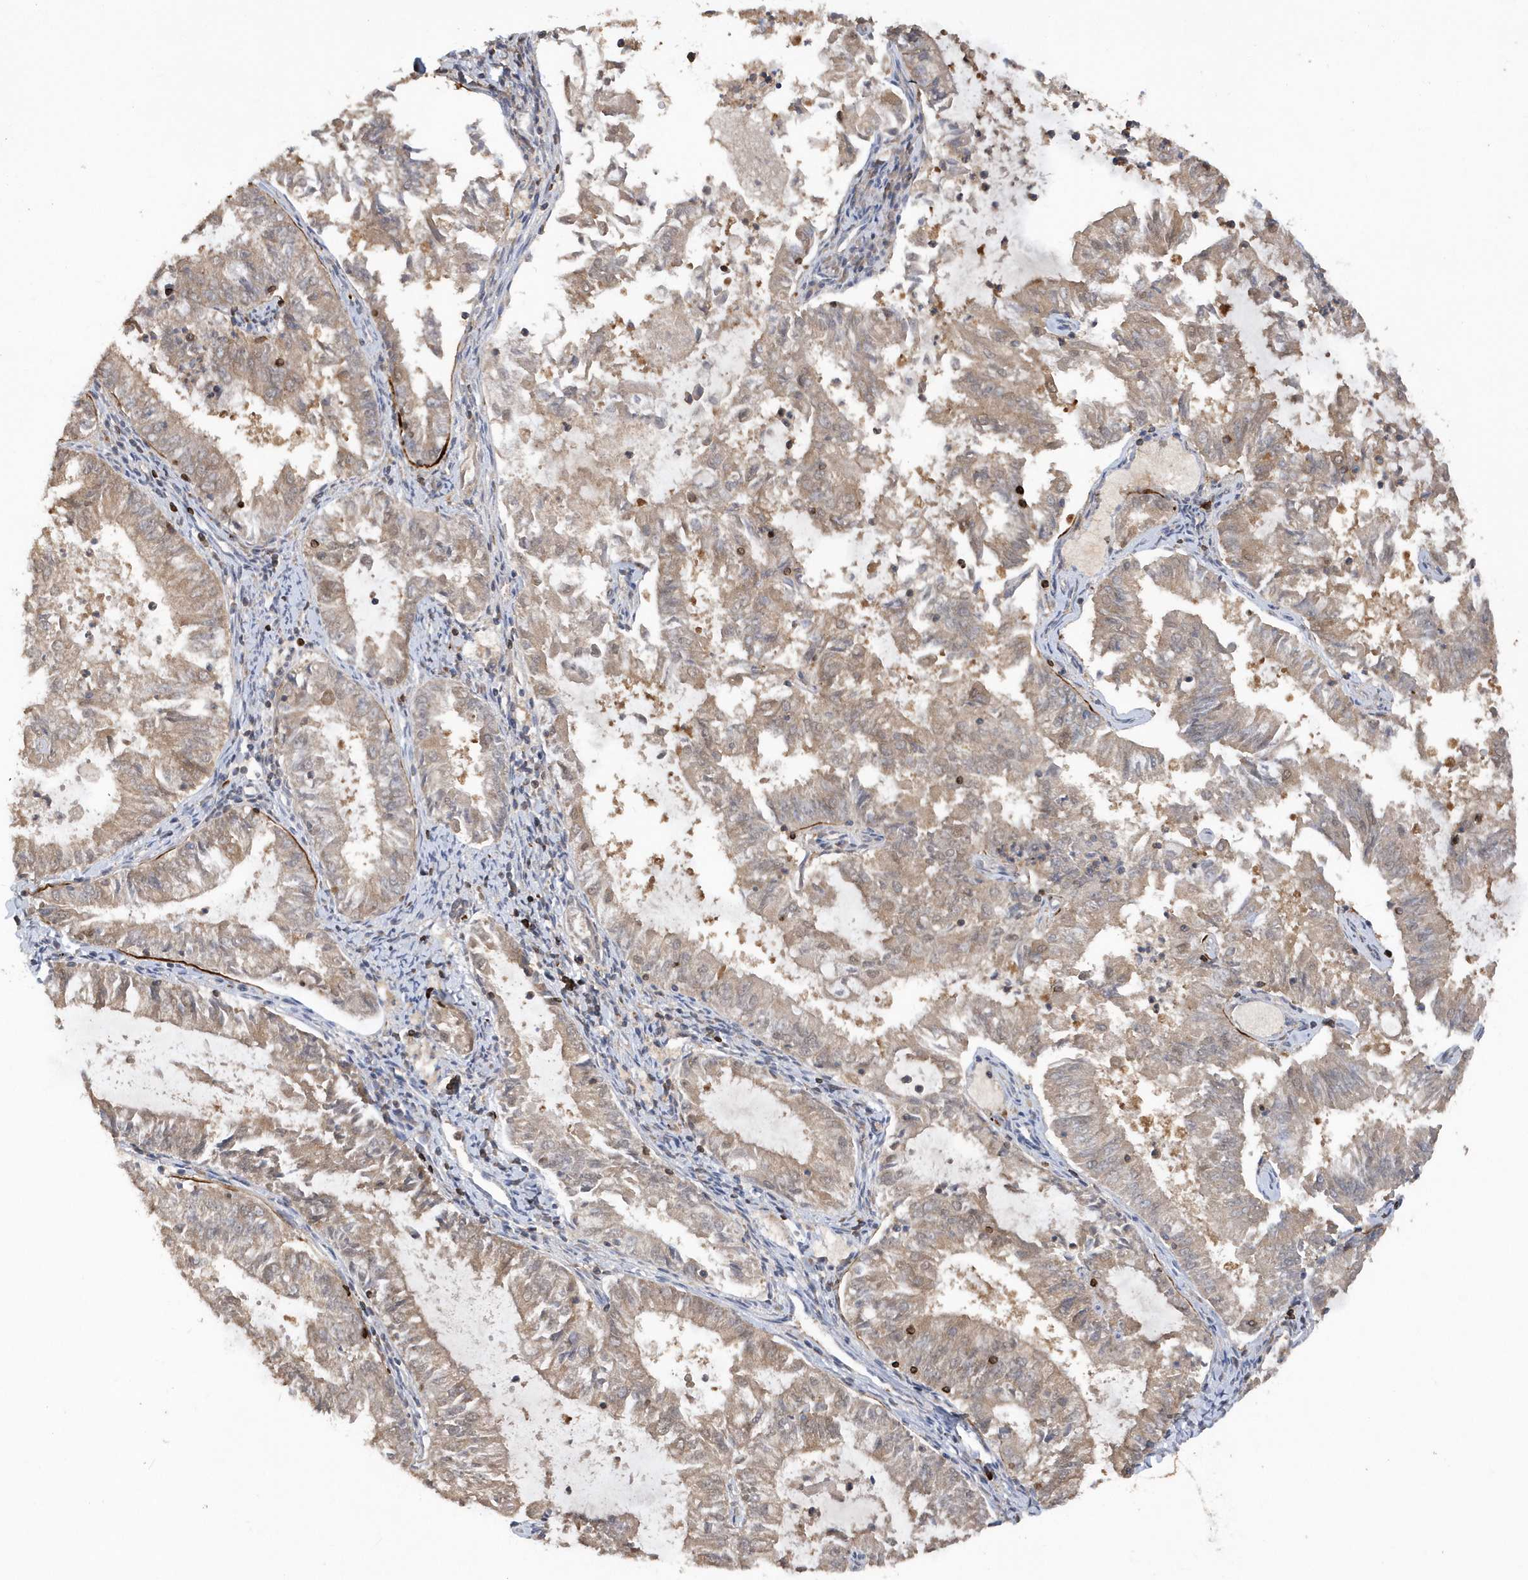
{"staining": {"intensity": "weak", "quantity": ">75%", "location": "cytoplasmic/membranous"}, "tissue": "endometrial cancer", "cell_type": "Tumor cells", "image_type": "cancer", "snomed": [{"axis": "morphology", "description": "Adenocarcinoma, NOS"}, {"axis": "topography", "description": "Endometrium"}], "caption": "Endometrial adenocarcinoma stained with a brown dye exhibits weak cytoplasmic/membranous positive expression in approximately >75% of tumor cells.", "gene": "RPE", "patient": {"sex": "female", "age": 57}}